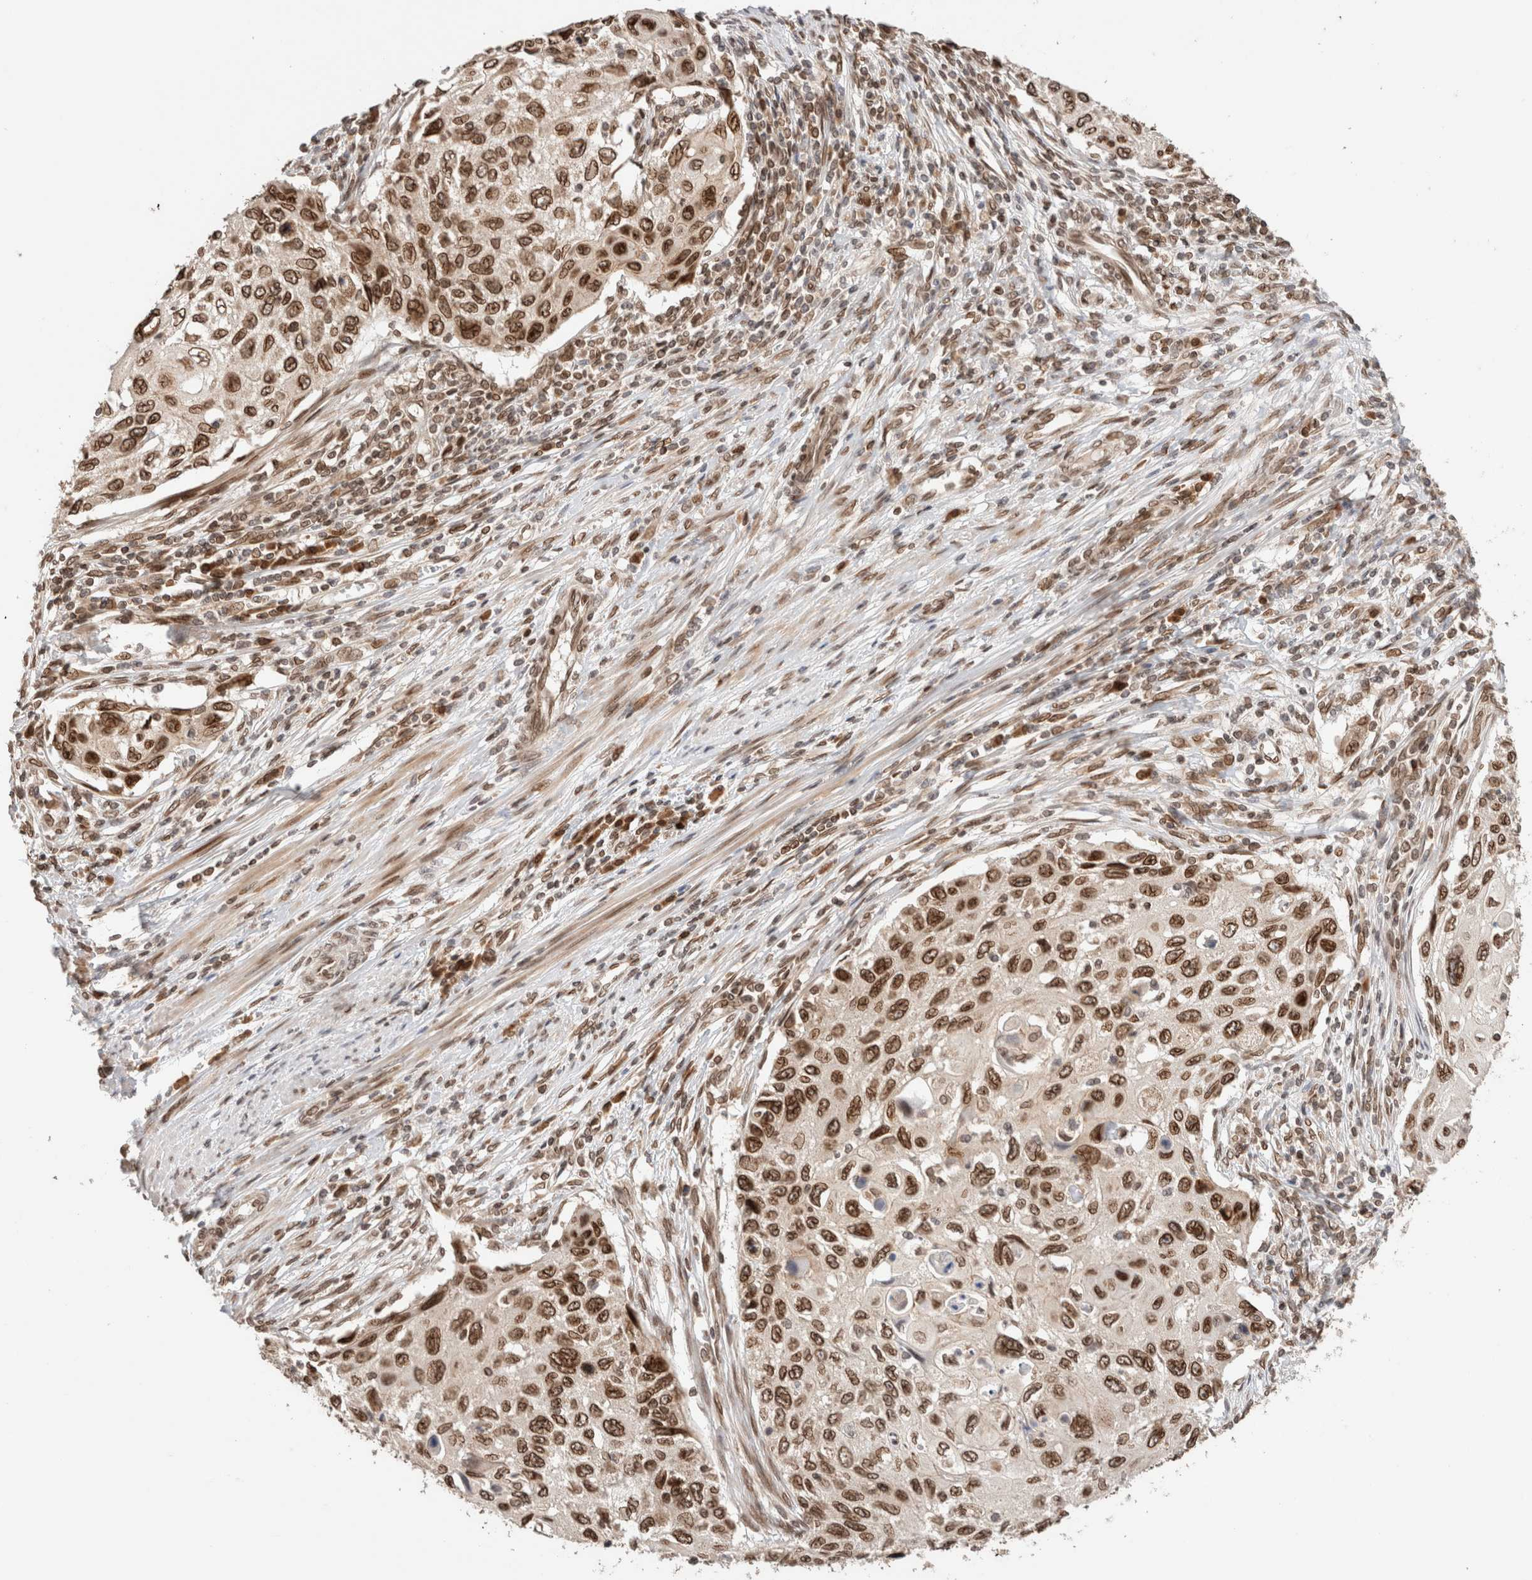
{"staining": {"intensity": "strong", "quantity": ">75%", "location": "cytoplasmic/membranous,nuclear"}, "tissue": "cervical cancer", "cell_type": "Tumor cells", "image_type": "cancer", "snomed": [{"axis": "morphology", "description": "Squamous cell carcinoma, NOS"}, {"axis": "topography", "description": "Cervix"}], "caption": "This image demonstrates immunohistochemistry staining of cervical squamous cell carcinoma, with high strong cytoplasmic/membranous and nuclear positivity in approximately >75% of tumor cells.", "gene": "TPR", "patient": {"sex": "female", "age": 70}}